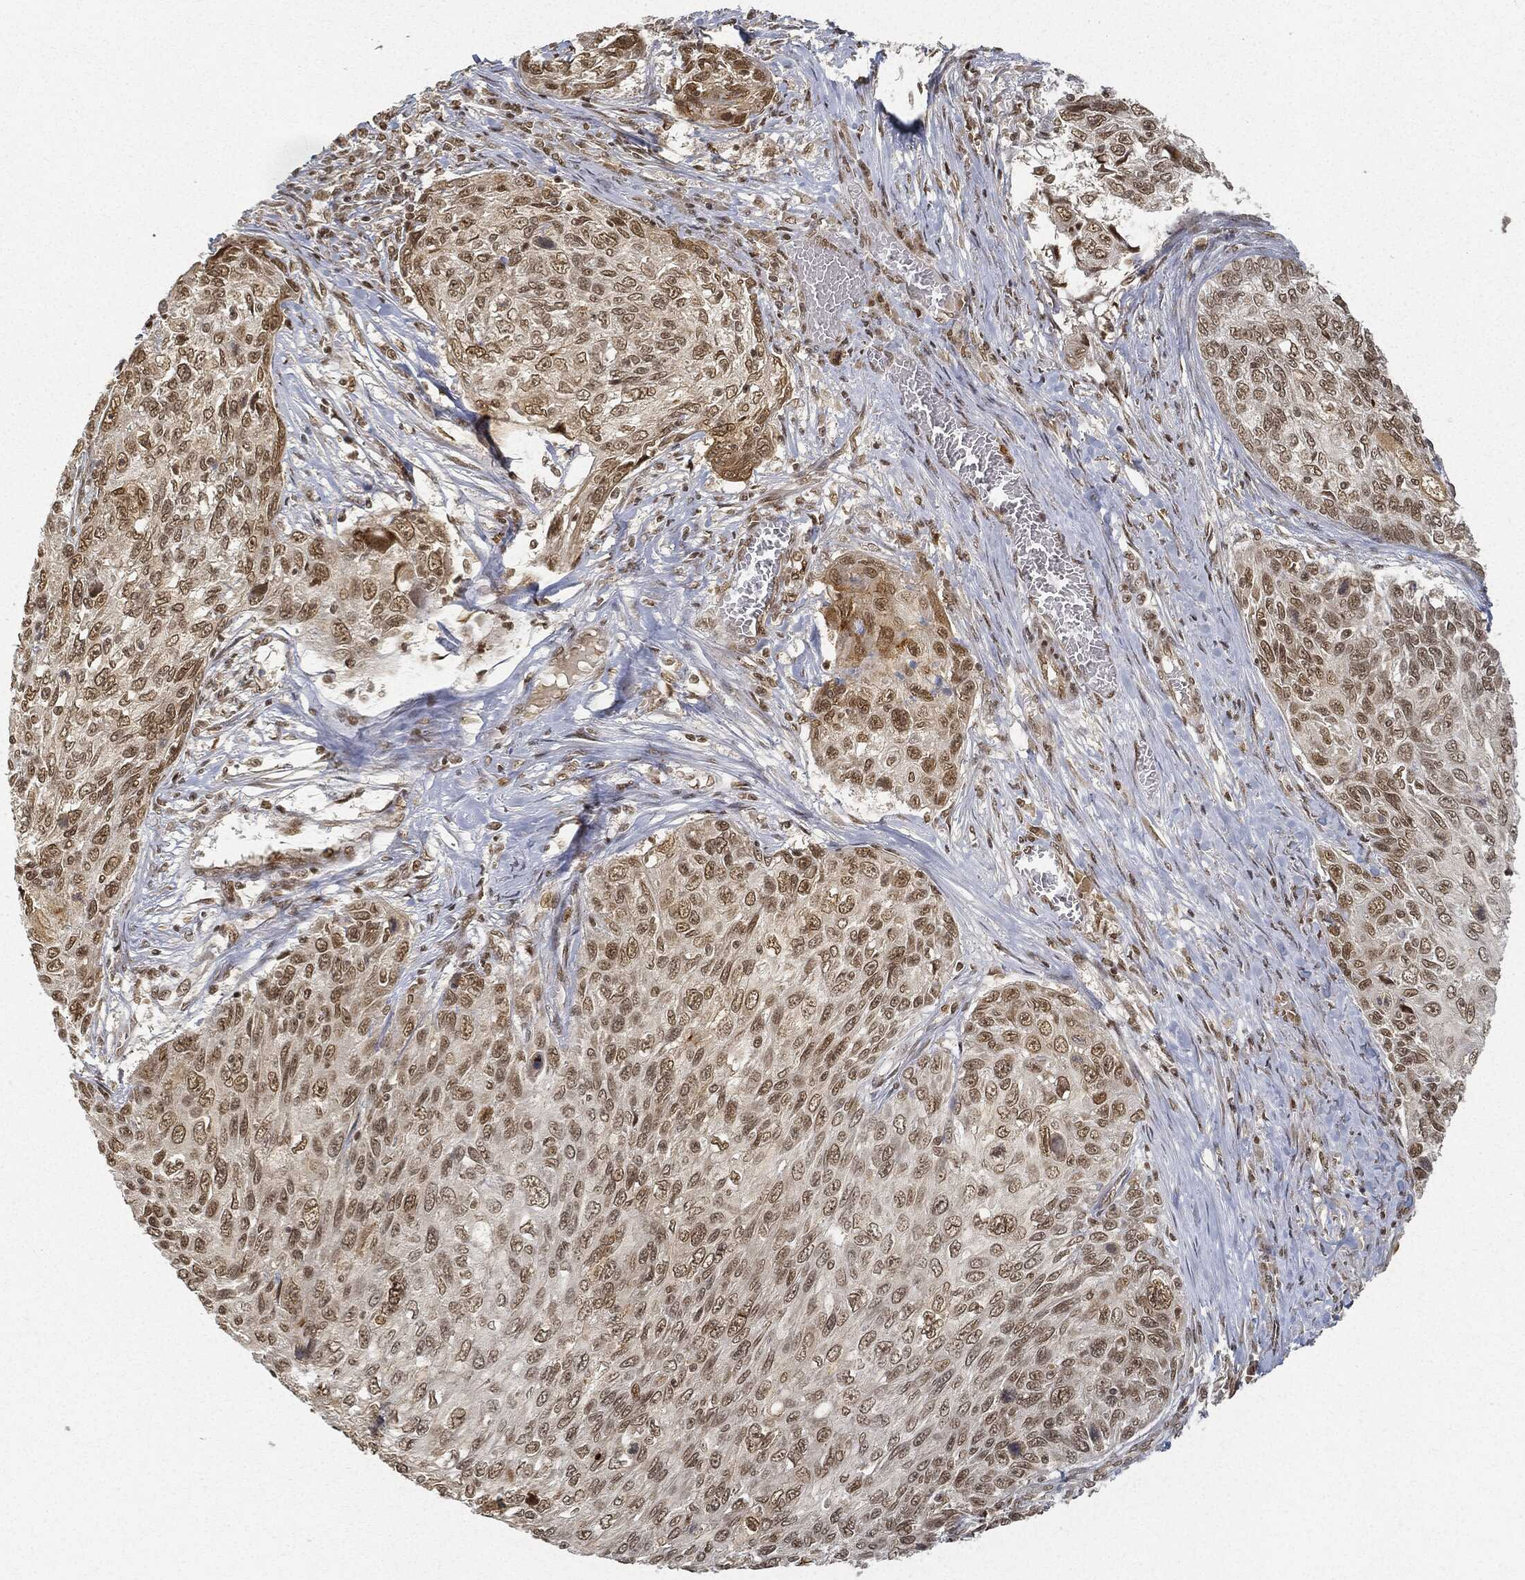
{"staining": {"intensity": "moderate", "quantity": "25%-75%", "location": "nuclear"}, "tissue": "skin cancer", "cell_type": "Tumor cells", "image_type": "cancer", "snomed": [{"axis": "morphology", "description": "Squamous cell carcinoma, NOS"}, {"axis": "topography", "description": "Skin"}], "caption": "This micrograph shows squamous cell carcinoma (skin) stained with immunohistochemistry to label a protein in brown. The nuclear of tumor cells show moderate positivity for the protein. Nuclei are counter-stained blue.", "gene": "CIB1", "patient": {"sex": "male", "age": 92}}